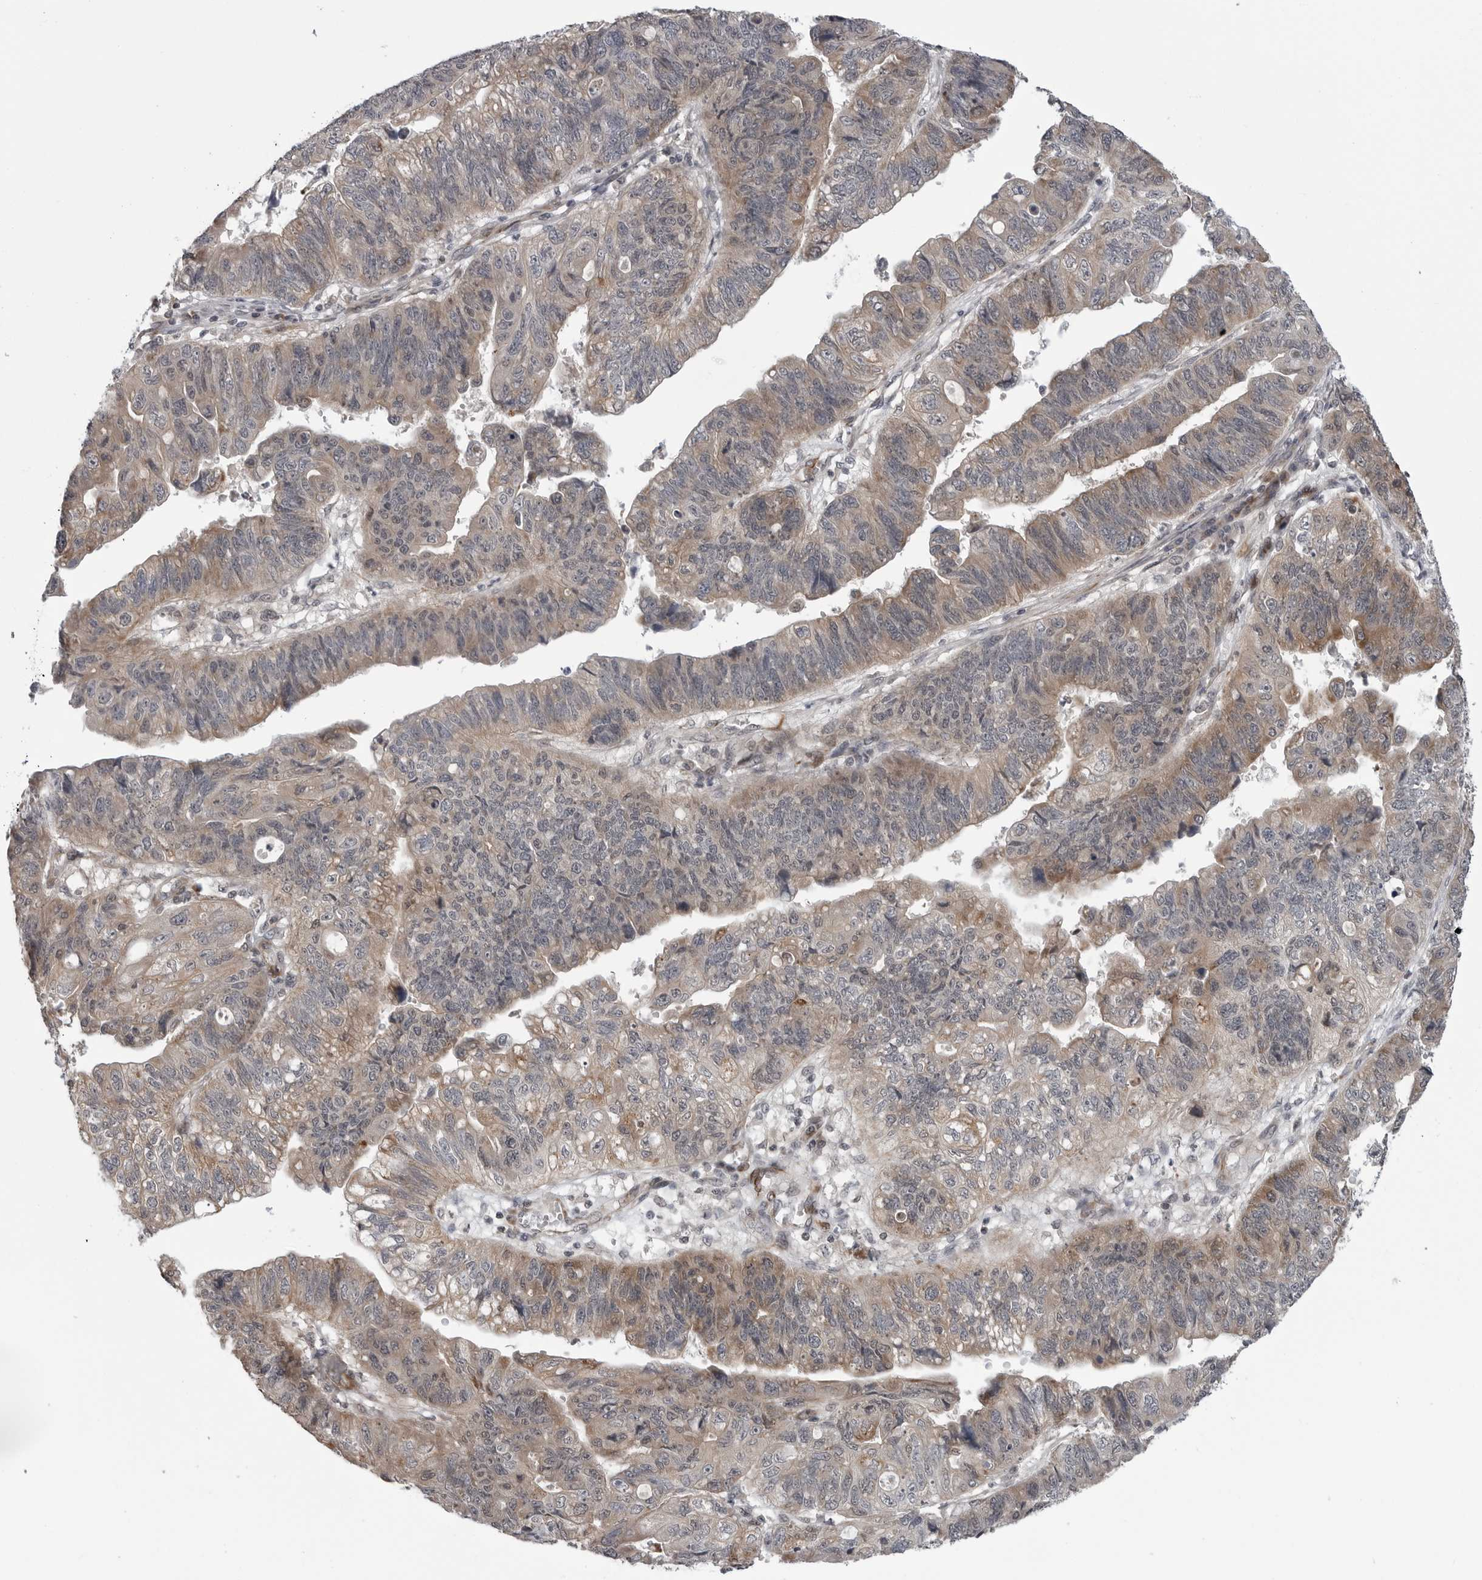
{"staining": {"intensity": "moderate", "quantity": ">75%", "location": "cytoplasmic/membranous"}, "tissue": "stomach cancer", "cell_type": "Tumor cells", "image_type": "cancer", "snomed": [{"axis": "morphology", "description": "Adenocarcinoma, NOS"}, {"axis": "topography", "description": "Stomach"}], "caption": "High-power microscopy captured an immunohistochemistry (IHC) micrograph of adenocarcinoma (stomach), revealing moderate cytoplasmic/membranous expression in about >75% of tumor cells.", "gene": "FAAP100", "patient": {"sex": "male", "age": 59}}